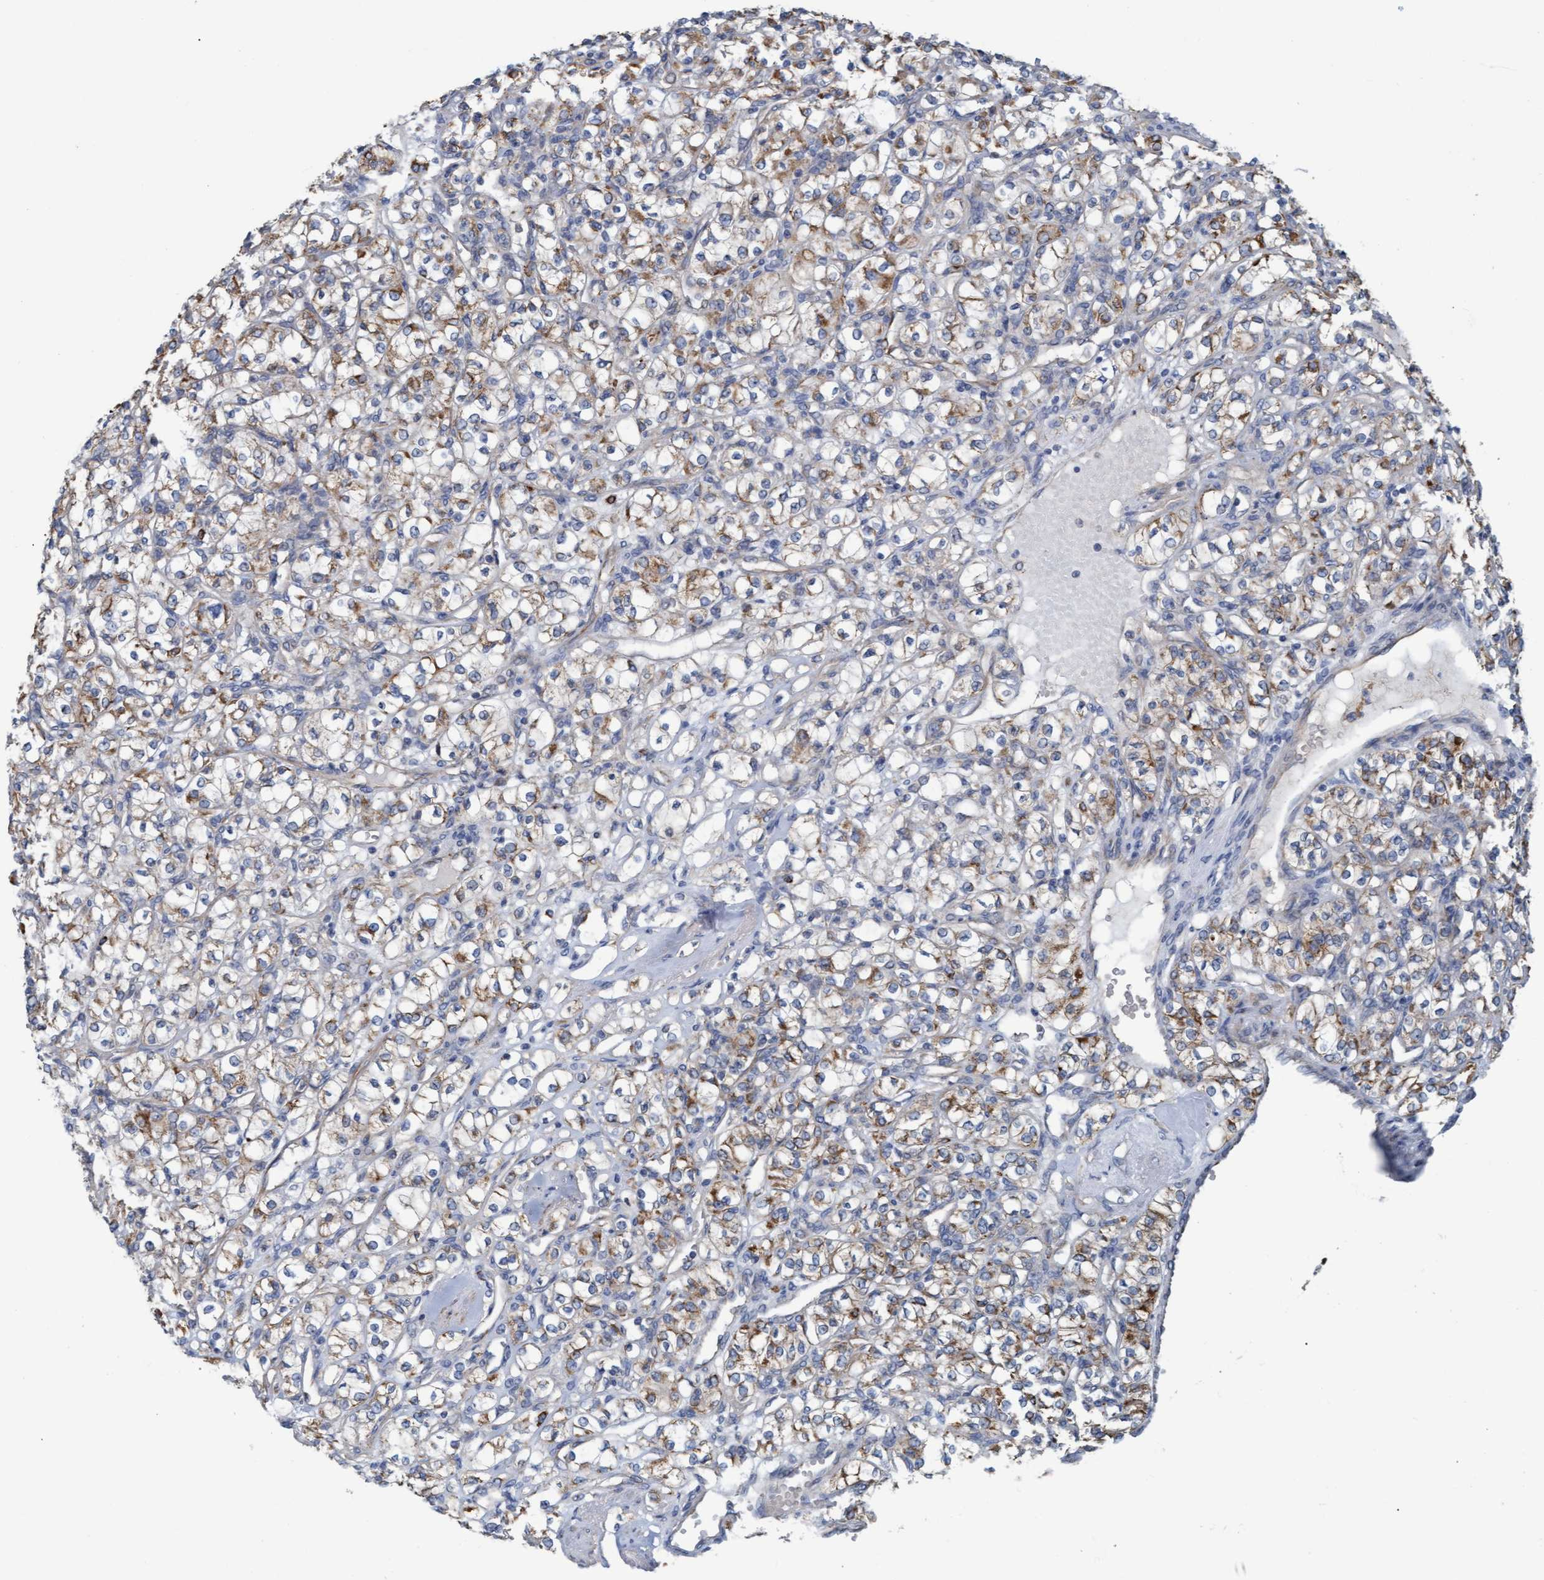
{"staining": {"intensity": "moderate", "quantity": ">75%", "location": "cytoplasmic/membranous"}, "tissue": "renal cancer", "cell_type": "Tumor cells", "image_type": "cancer", "snomed": [{"axis": "morphology", "description": "Adenocarcinoma, NOS"}, {"axis": "topography", "description": "Kidney"}], "caption": "Human renal adenocarcinoma stained with a brown dye shows moderate cytoplasmic/membranous positive expression in approximately >75% of tumor cells.", "gene": "LRSAM1", "patient": {"sex": "male", "age": 77}}